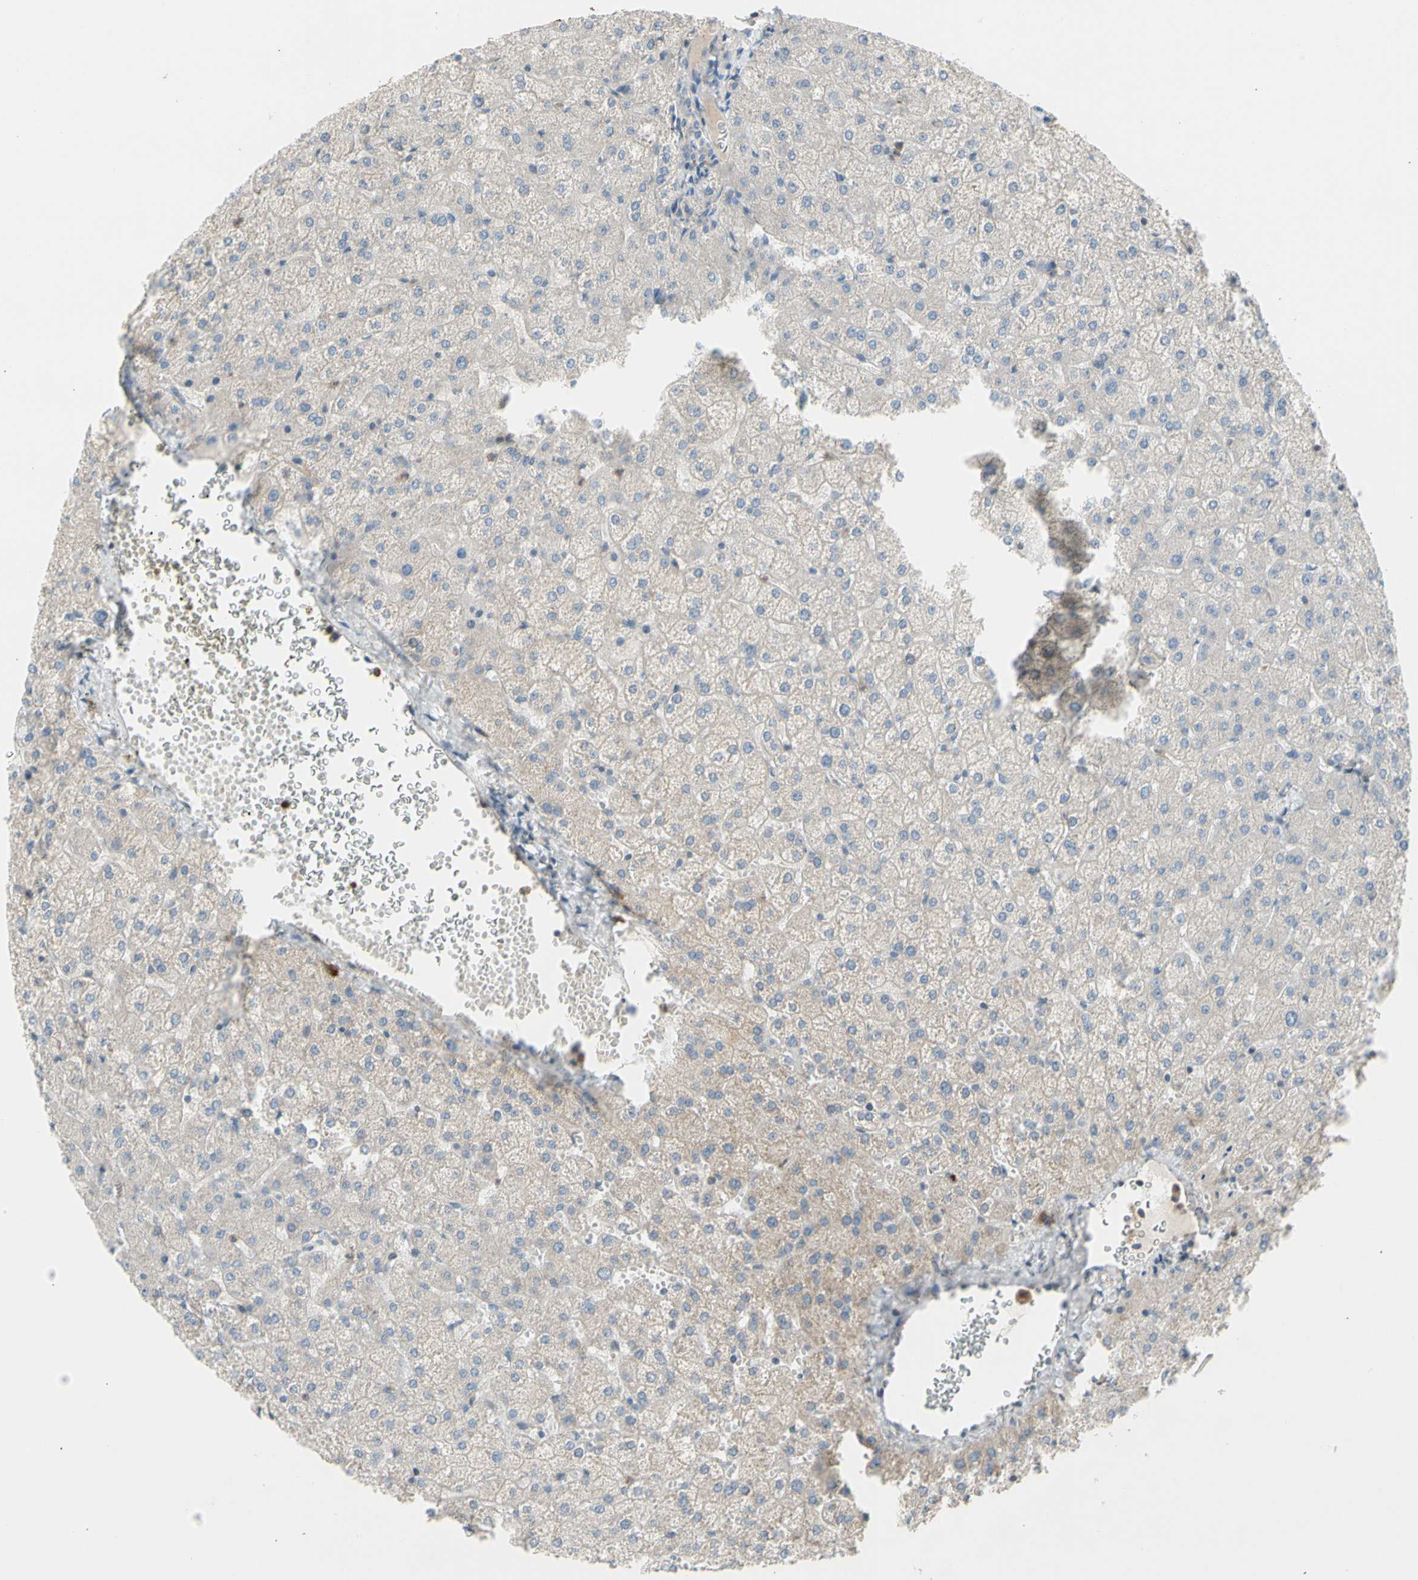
{"staining": {"intensity": "weak", "quantity": ">75%", "location": "cytoplasmic/membranous"}, "tissue": "liver", "cell_type": "Cholangiocytes", "image_type": "normal", "snomed": [{"axis": "morphology", "description": "Normal tissue, NOS"}, {"axis": "topography", "description": "Liver"}], "caption": "Immunohistochemistry micrograph of benign liver: liver stained using immunohistochemistry (IHC) displays low levels of weak protein expression localized specifically in the cytoplasmic/membranous of cholangiocytes, appearing as a cytoplasmic/membranous brown color.", "gene": "GALNT5", "patient": {"sex": "female", "age": 32}}